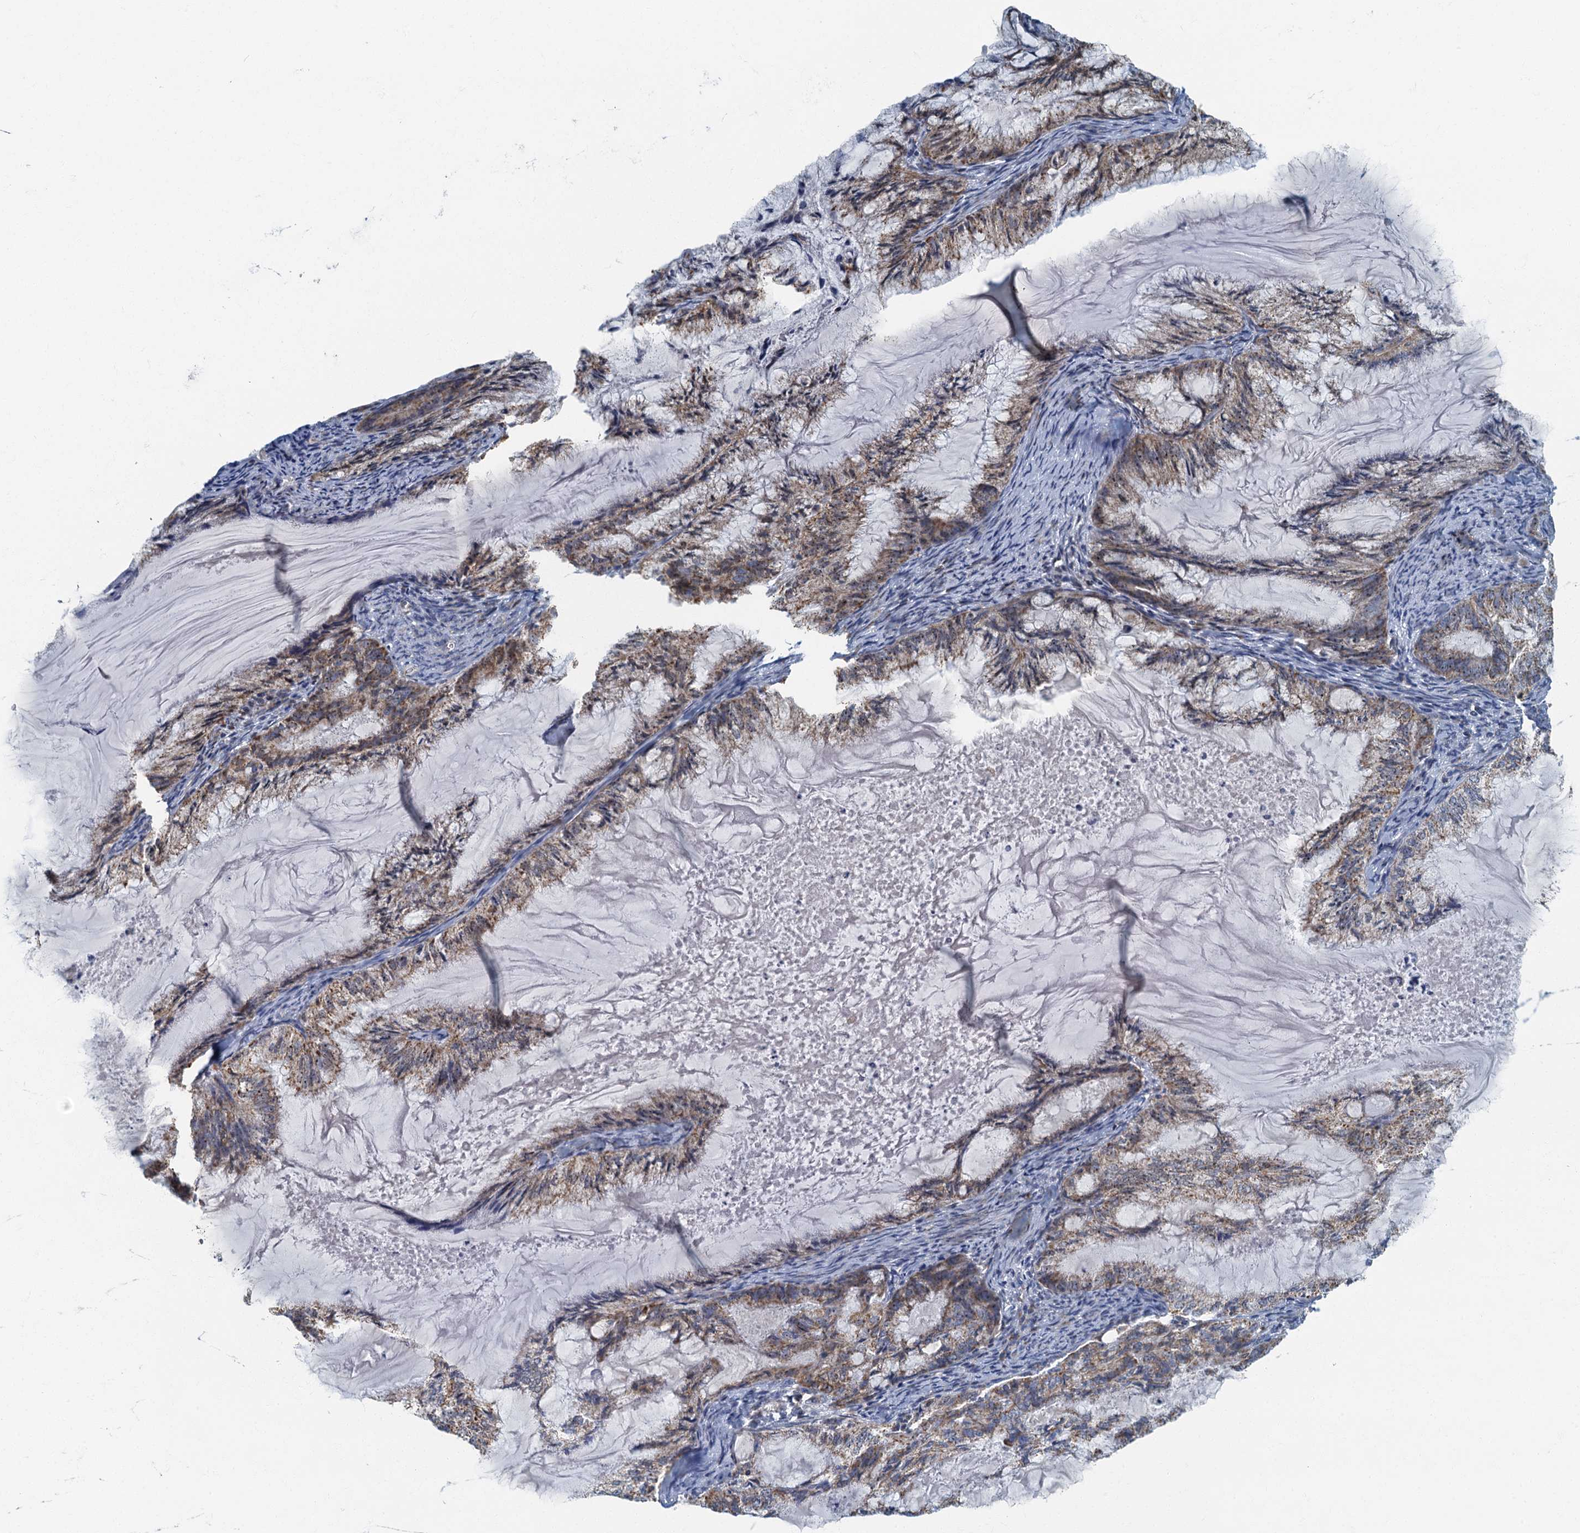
{"staining": {"intensity": "weak", "quantity": ">75%", "location": "cytoplasmic/membranous"}, "tissue": "endometrial cancer", "cell_type": "Tumor cells", "image_type": "cancer", "snomed": [{"axis": "morphology", "description": "Adenocarcinoma, NOS"}, {"axis": "topography", "description": "Endometrium"}], "caption": "Human endometrial cancer (adenocarcinoma) stained for a protein (brown) exhibits weak cytoplasmic/membranous positive staining in approximately >75% of tumor cells.", "gene": "RAD9B", "patient": {"sex": "female", "age": 86}}